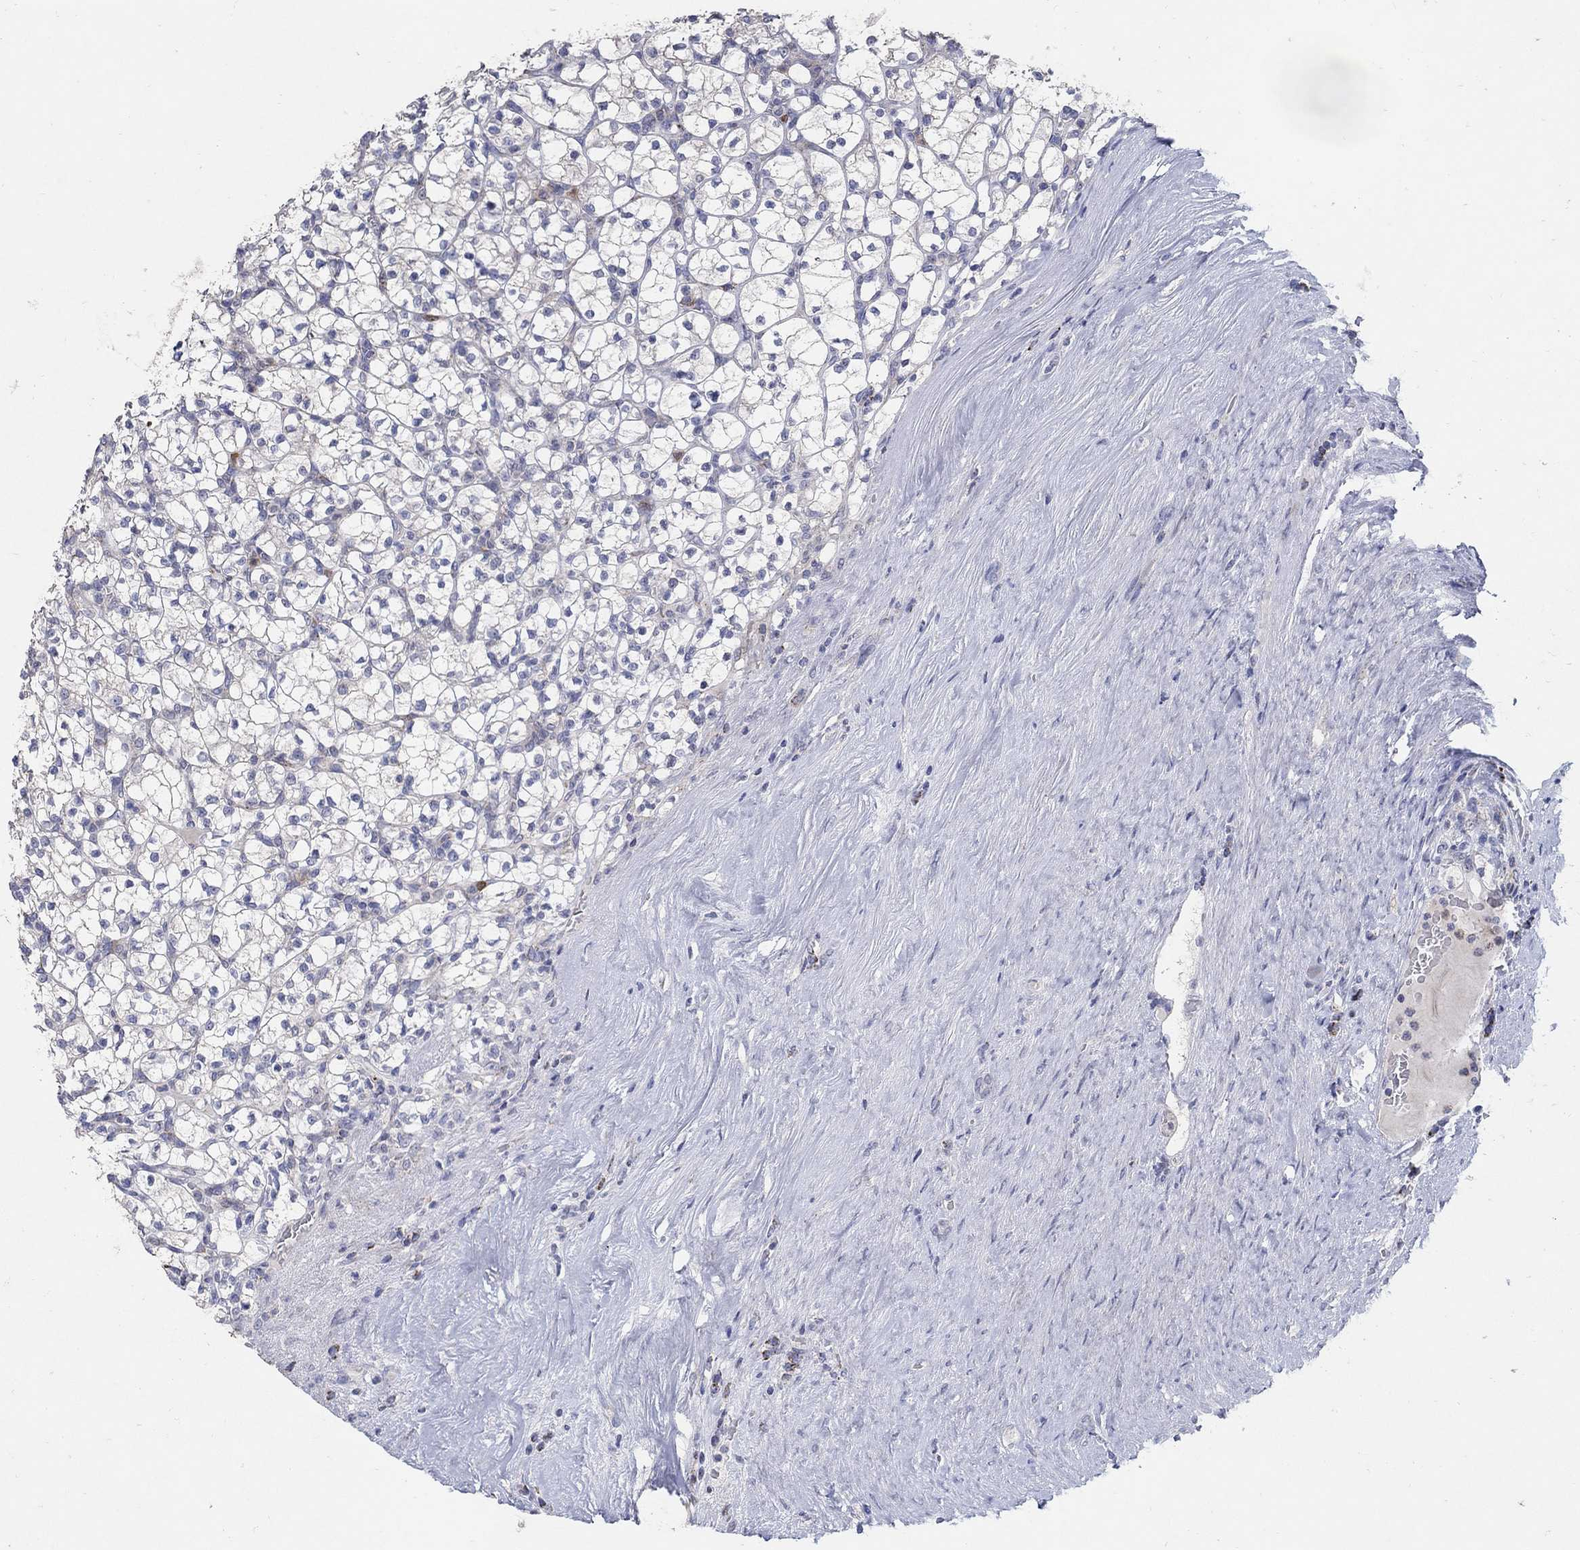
{"staining": {"intensity": "negative", "quantity": "none", "location": "none"}, "tissue": "renal cancer", "cell_type": "Tumor cells", "image_type": "cancer", "snomed": [{"axis": "morphology", "description": "Adenocarcinoma, NOS"}, {"axis": "topography", "description": "Kidney"}], "caption": "Tumor cells show no significant protein staining in renal cancer.", "gene": "HMX2", "patient": {"sex": "female", "age": 89}}